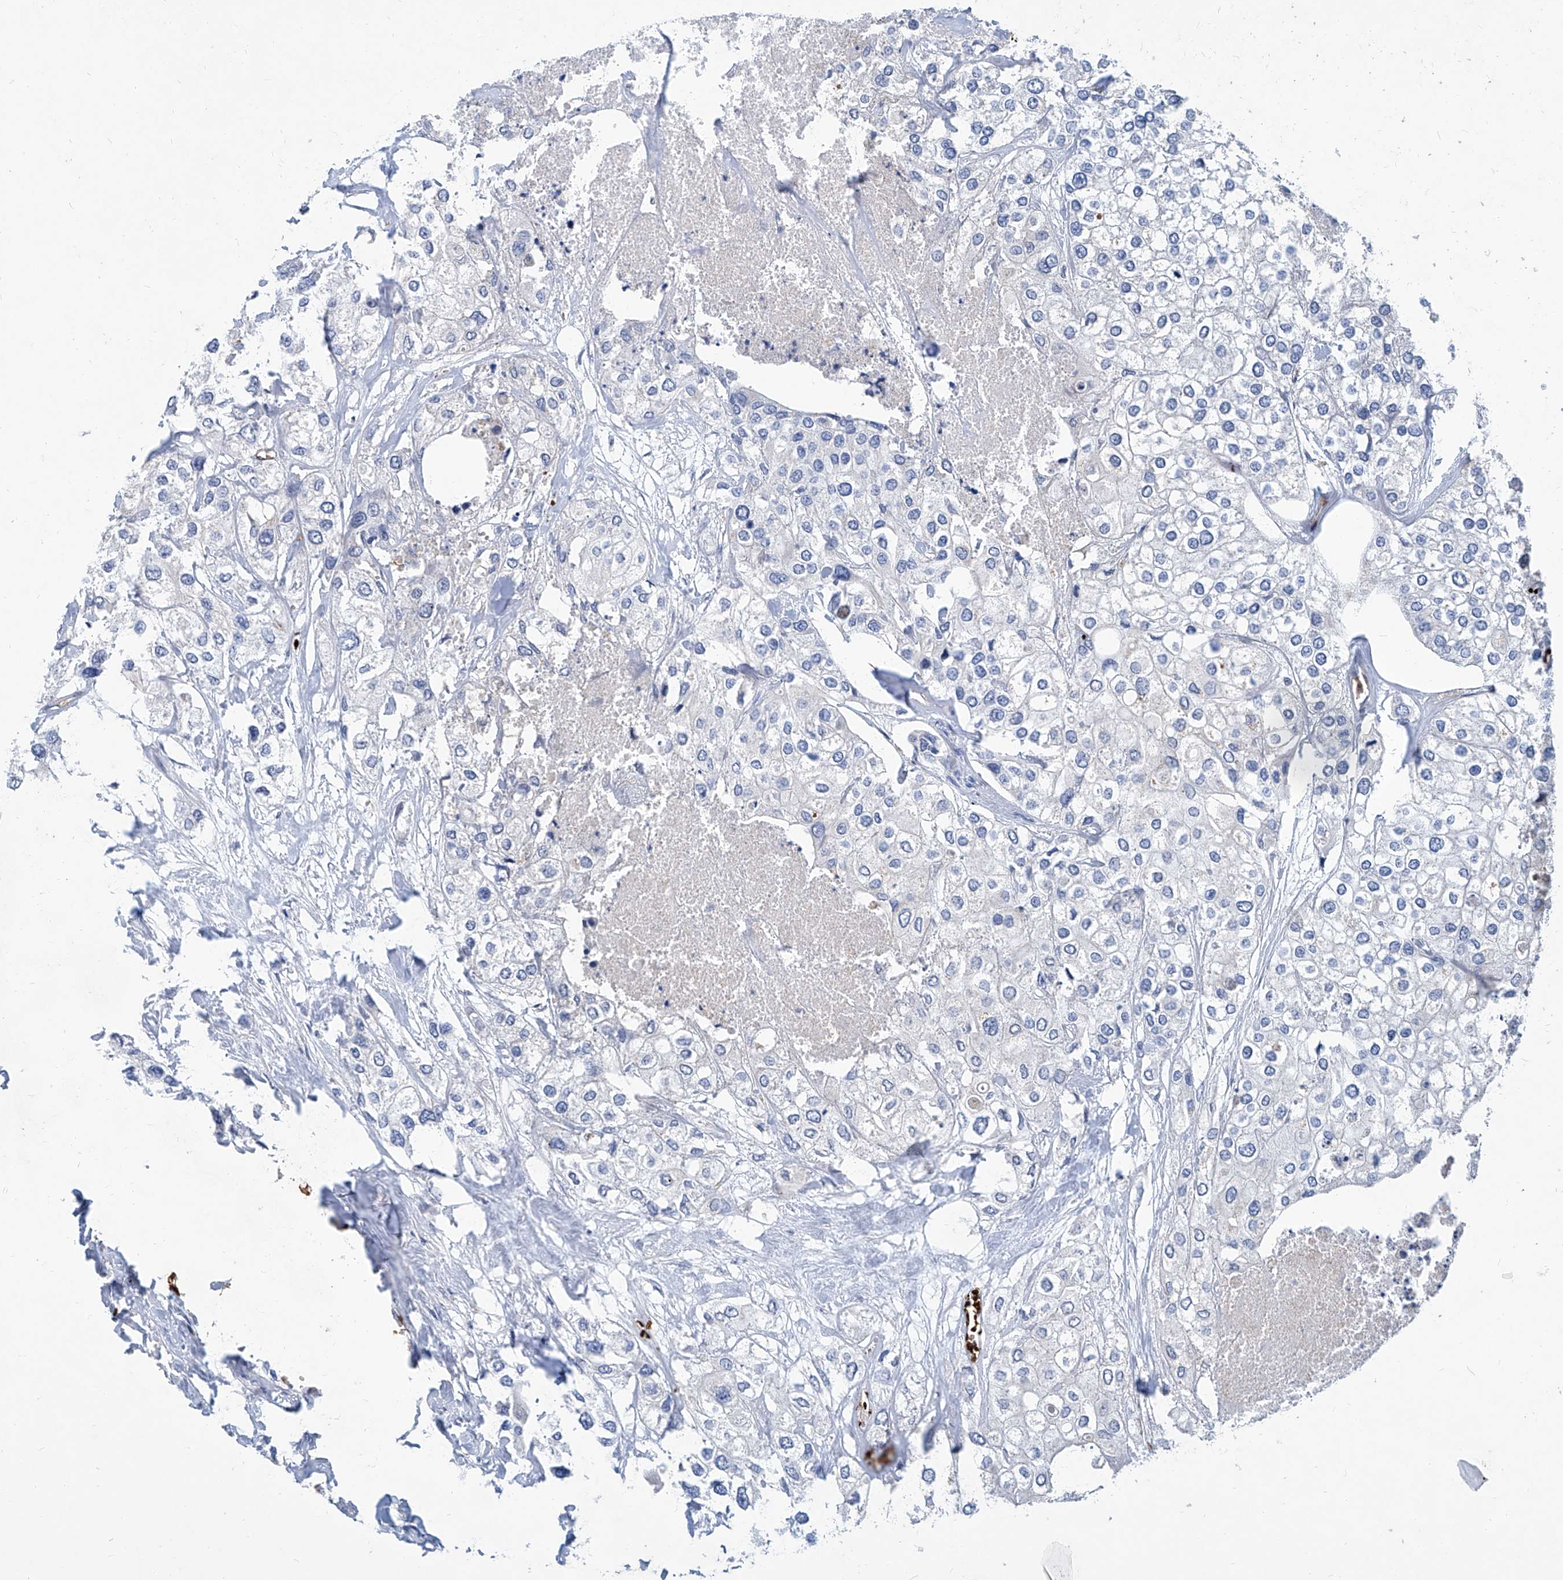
{"staining": {"intensity": "negative", "quantity": "none", "location": "none"}, "tissue": "urothelial cancer", "cell_type": "Tumor cells", "image_type": "cancer", "snomed": [{"axis": "morphology", "description": "Urothelial carcinoma, High grade"}, {"axis": "topography", "description": "Urinary bladder"}], "caption": "High power microscopy photomicrograph of an immunohistochemistry (IHC) photomicrograph of urothelial cancer, revealing no significant positivity in tumor cells.", "gene": "FPR2", "patient": {"sex": "male", "age": 64}}